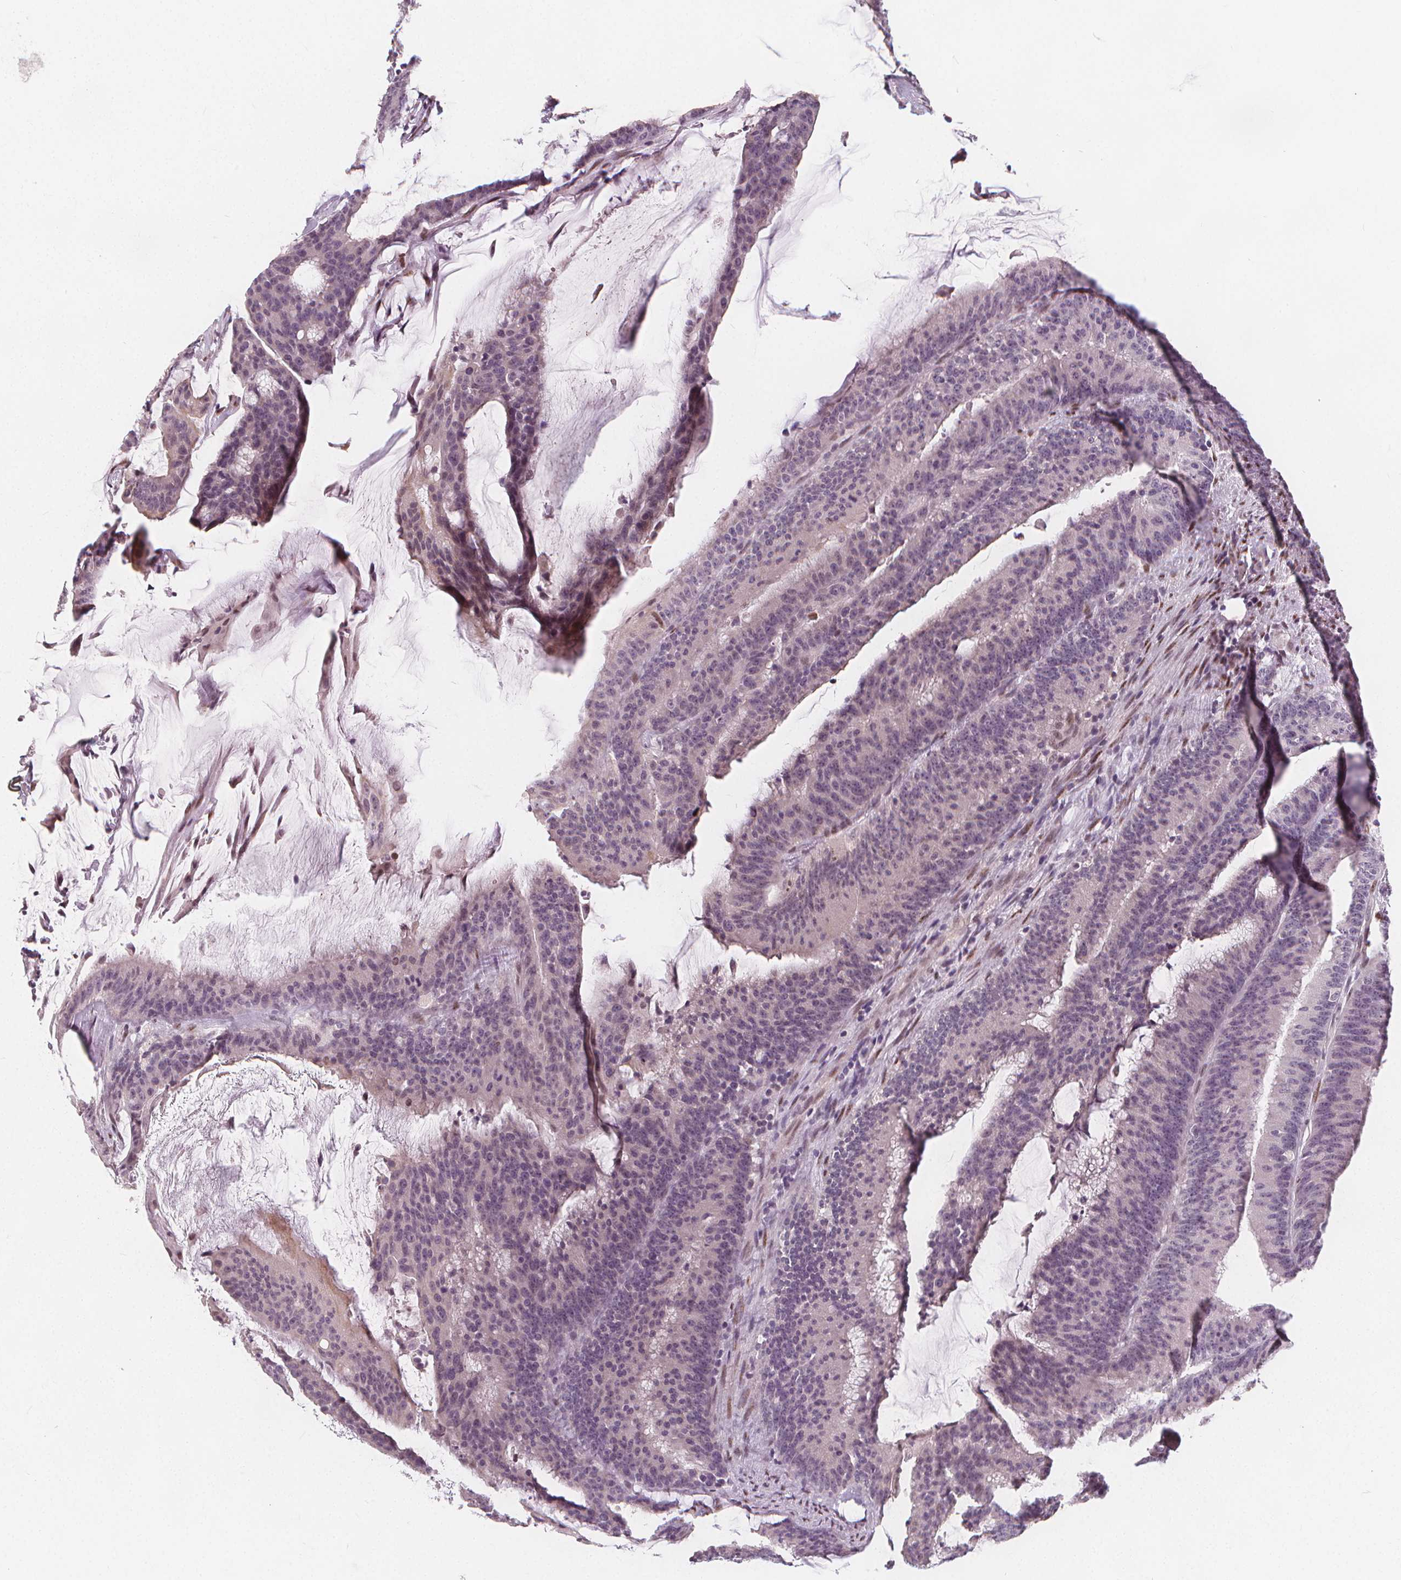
{"staining": {"intensity": "weak", "quantity": "<25%", "location": "cytoplasmic/membranous"}, "tissue": "colorectal cancer", "cell_type": "Tumor cells", "image_type": "cancer", "snomed": [{"axis": "morphology", "description": "Adenocarcinoma, NOS"}, {"axis": "topography", "description": "Colon"}], "caption": "The image exhibits no significant expression in tumor cells of colorectal adenocarcinoma.", "gene": "DRC3", "patient": {"sex": "female", "age": 78}}